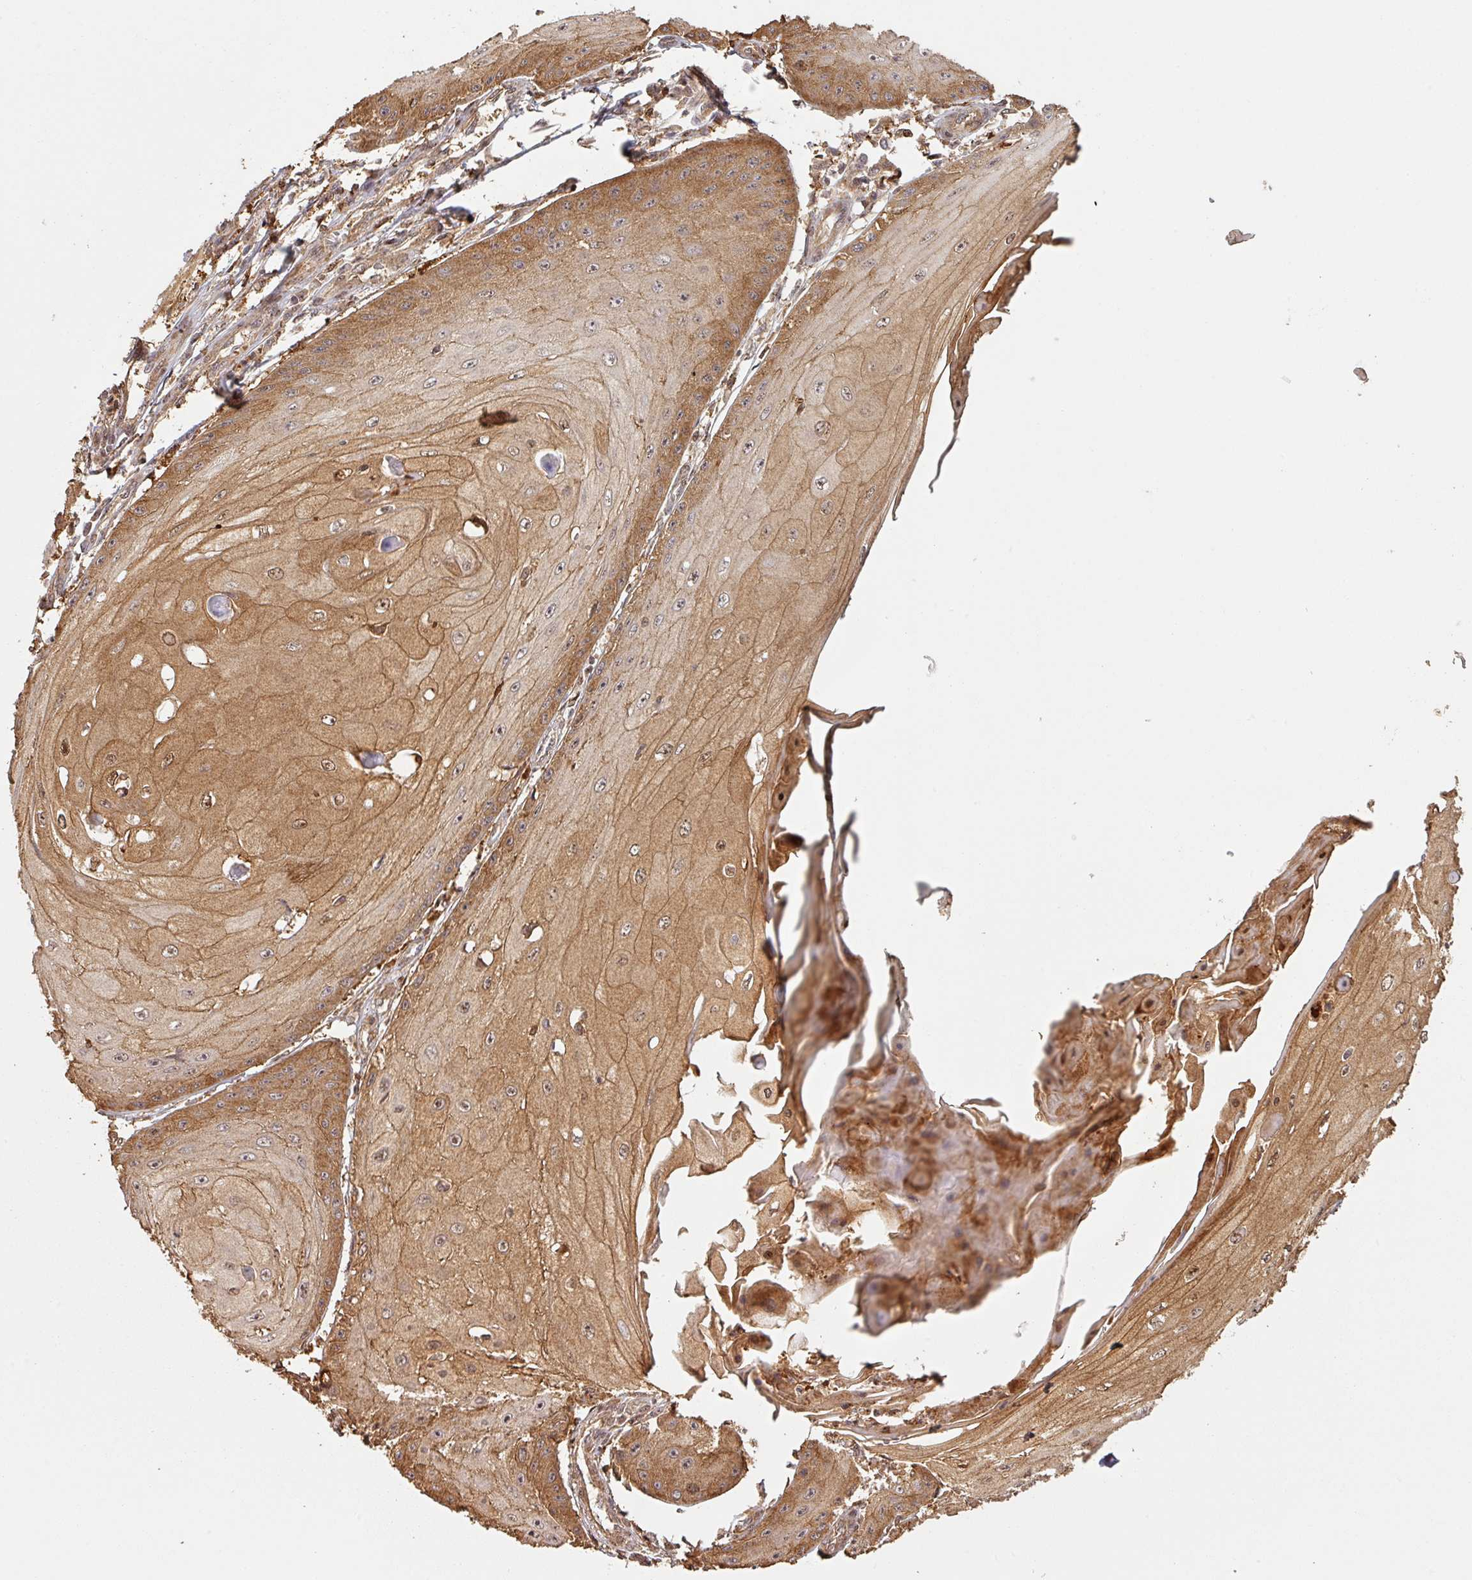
{"staining": {"intensity": "moderate", "quantity": ">75%", "location": "cytoplasmic/membranous,nuclear"}, "tissue": "skin cancer", "cell_type": "Tumor cells", "image_type": "cancer", "snomed": [{"axis": "morphology", "description": "Squamous cell carcinoma, NOS"}, {"axis": "topography", "description": "Skin"}], "caption": "A brown stain highlights moderate cytoplasmic/membranous and nuclear expression of a protein in human squamous cell carcinoma (skin) tumor cells.", "gene": "ZNF322", "patient": {"sex": "male", "age": 70}}